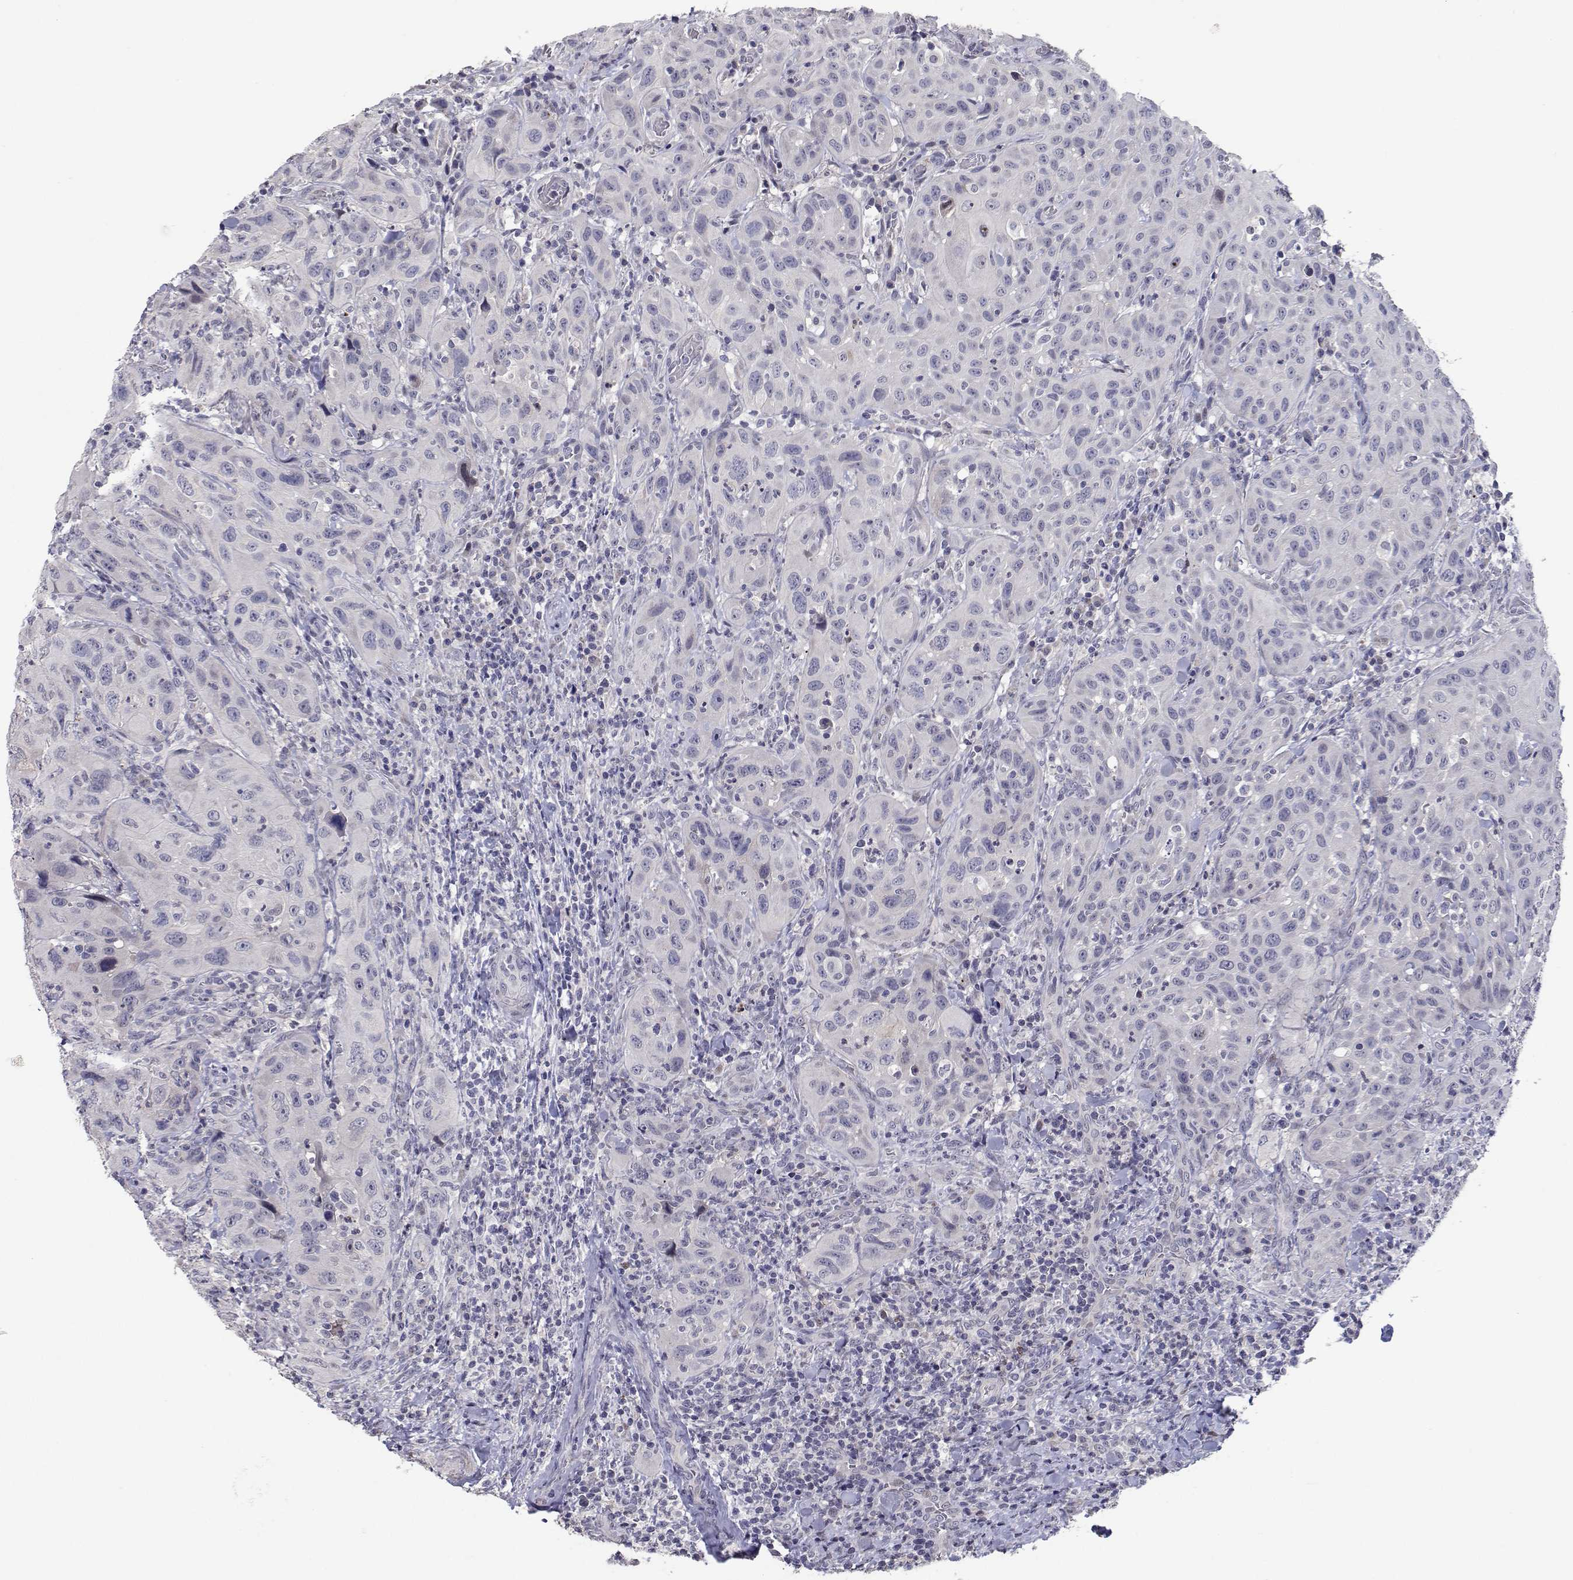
{"staining": {"intensity": "negative", "quantity": "none", "location": "none"}, "tissue": "head and neck cancer", "cell_type": "Tumor cells", "image_type": "cancer", "snomed": [{"axis": "morphology", "description": "Normal tissue, NOS"}, {"axis": "morphology", "description": "Squamous cell carcinoma, NOS"}, {"axis": "topography", "description": "Oral tissue"}, {"axis": "topography", "description": "Tounge, NOS"}, {"axis": "topography", "description": "Head-Neck"}], "caption": "This is an immunohistochemistry image of human head and neck cancer. There is no staining in tumor cells.", "gene": "RBPJL", "patient": {"sex": "male", "age": 62}}